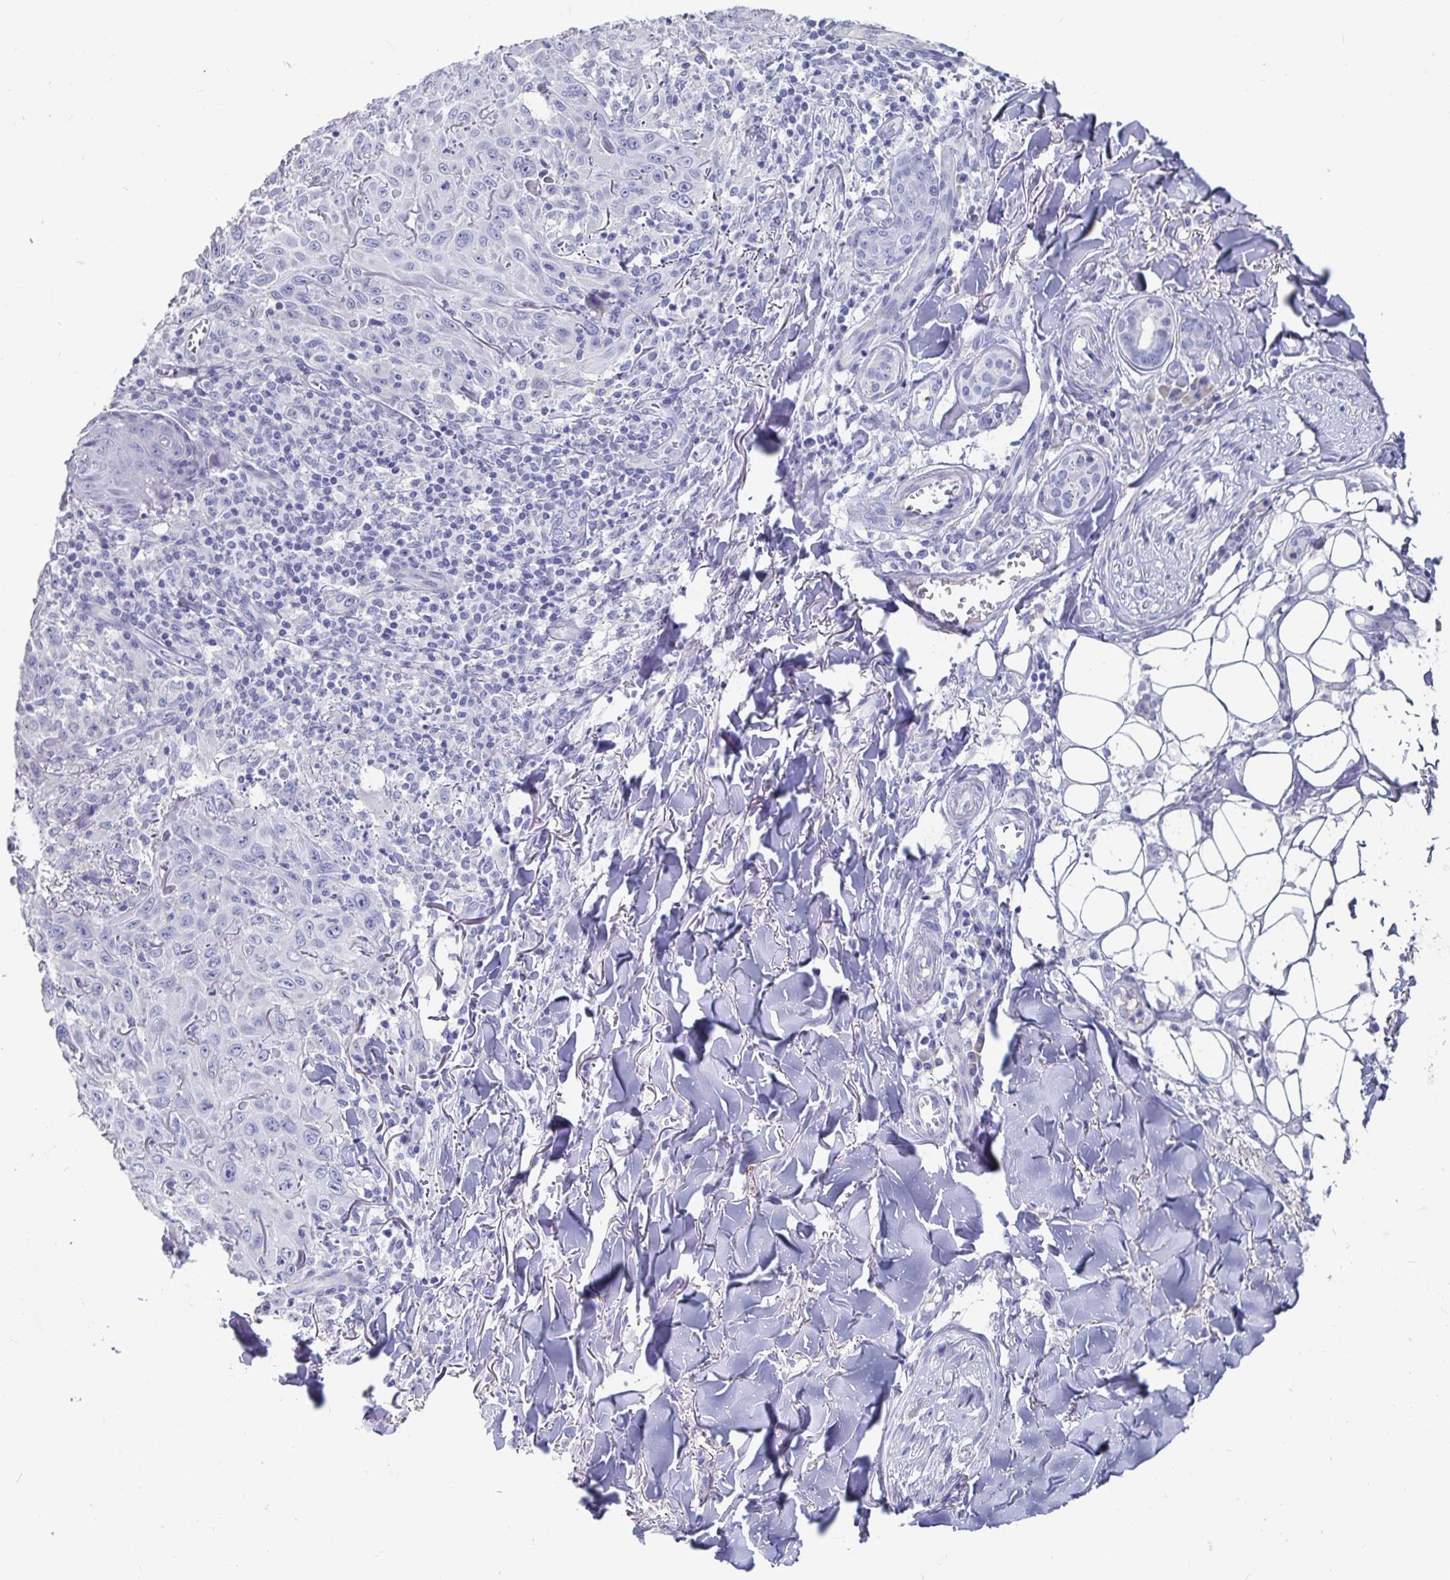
{"staining": {"intensity": "negative", "quantity": "none", "location": "none"}, "tissue": "skin cancer", "cell_type": "Tumor cells", "image_type": "cancer", "snomed": [{"axis": "morphology", "description": "Squamous cell carcinoma, NOS"}, {"axis": "topography", "description": "Skin"}], "caption": "Squamous cell carcinoma (skin) stained for a protein using immunohistochemistry (IHC) exhibits no staining tumor cells.", "gene": "CFAP69", "patient": {"sex": "male", "age": 75}}